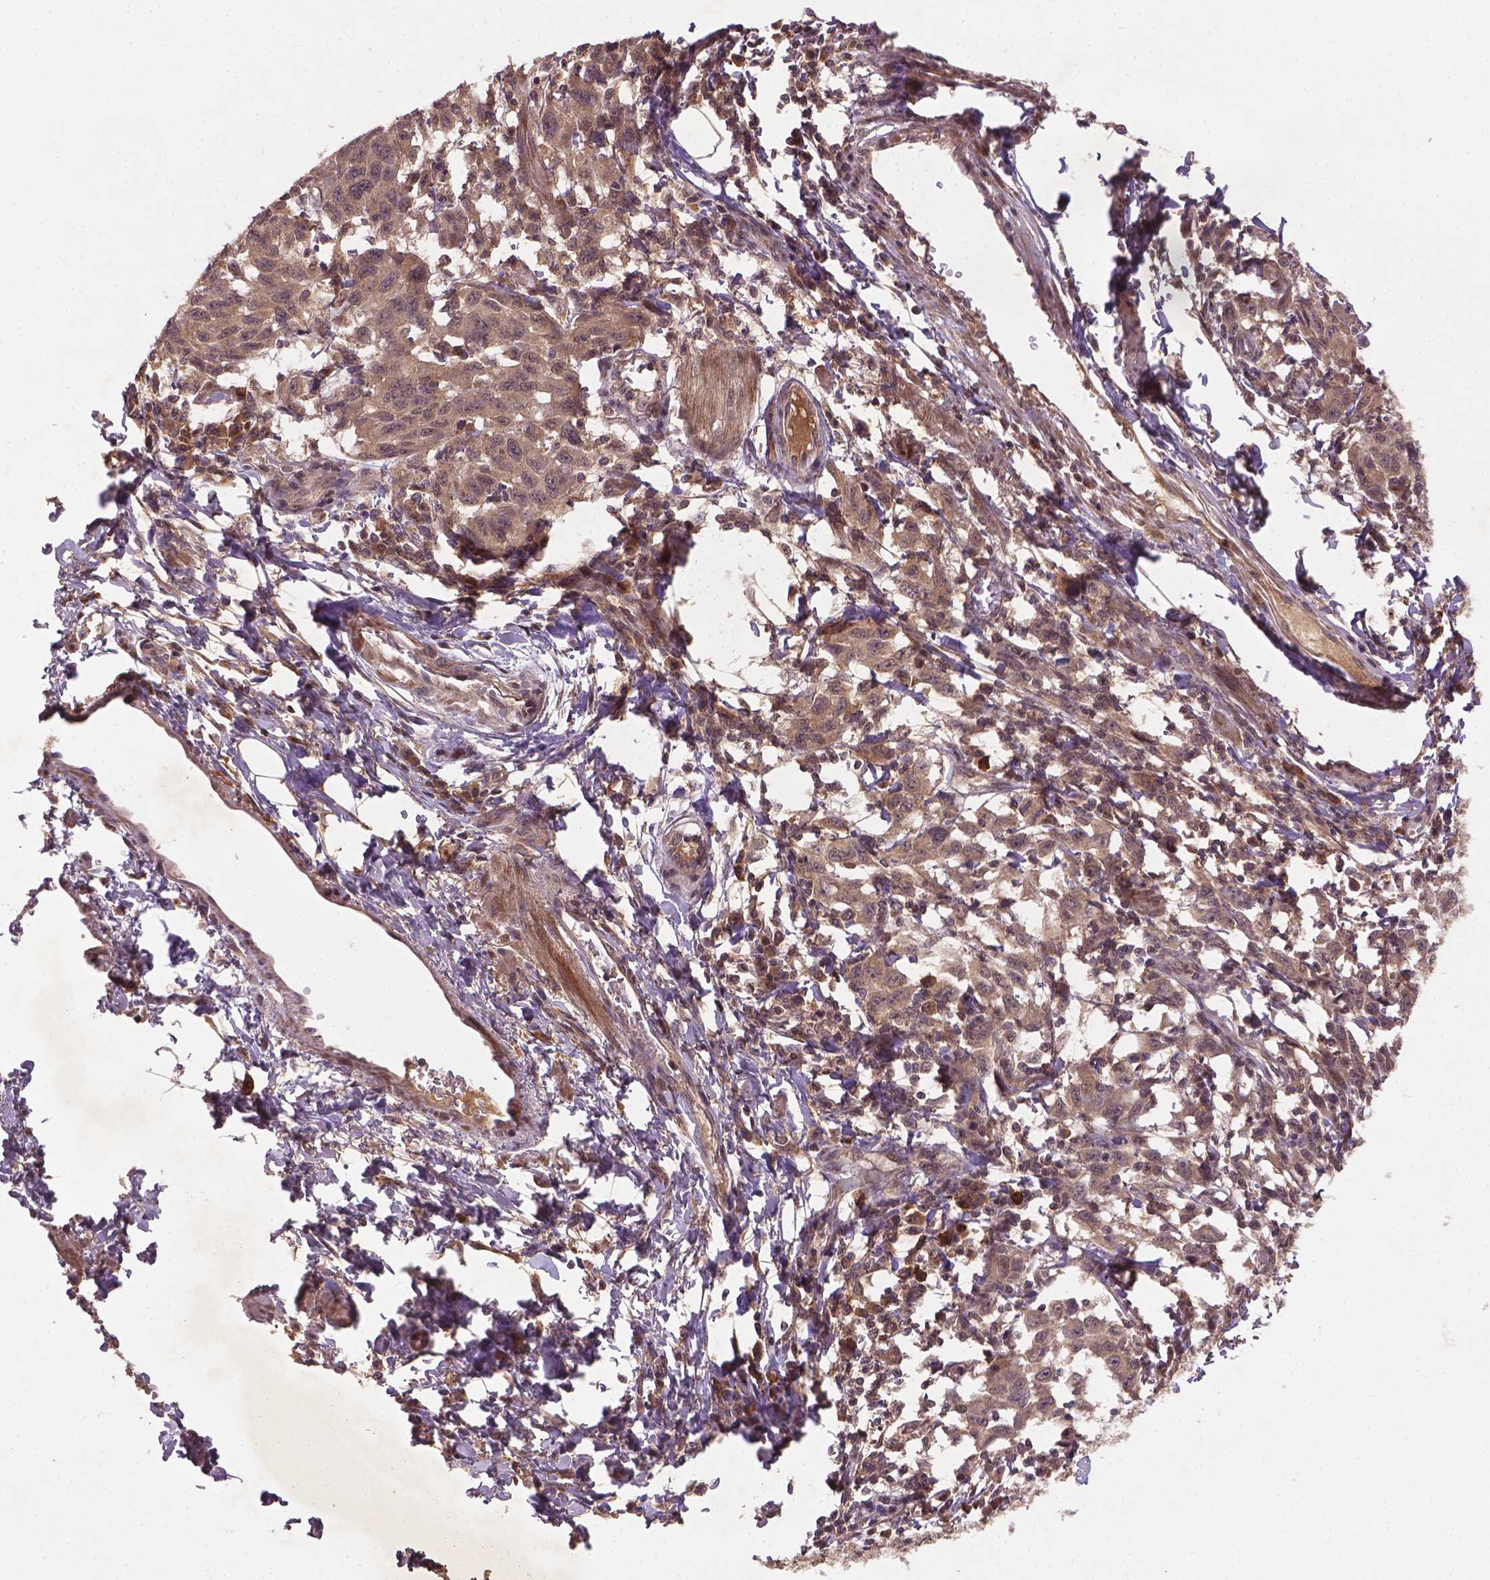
{"staining": {"intensity": "moderate", "quantity": ">75%", "location": "cytoplasmic/membranous,nuclear"}, "tissue": "melanoma", "cell_type": "Tumor cells", "image_type": "cancer", "snomed": [{"axis": "morphology", "description": "Malignant melanoma, NOS"}, {"axis": "topography", "description": "Vulva, labia, clitoris and Bartholin´s gland, NO"}], "caption": "Immunohistochemistry (IHC) (DAB (3,3'-diaminobenzidine)) staining of human malignant melanoma displays moderate cytoplasmic/membranous and nuclear protein staining in approximately >75% of tumor cells.", "gene": "NIPAL2", "patient": {"sex": "female", "age": 75}}